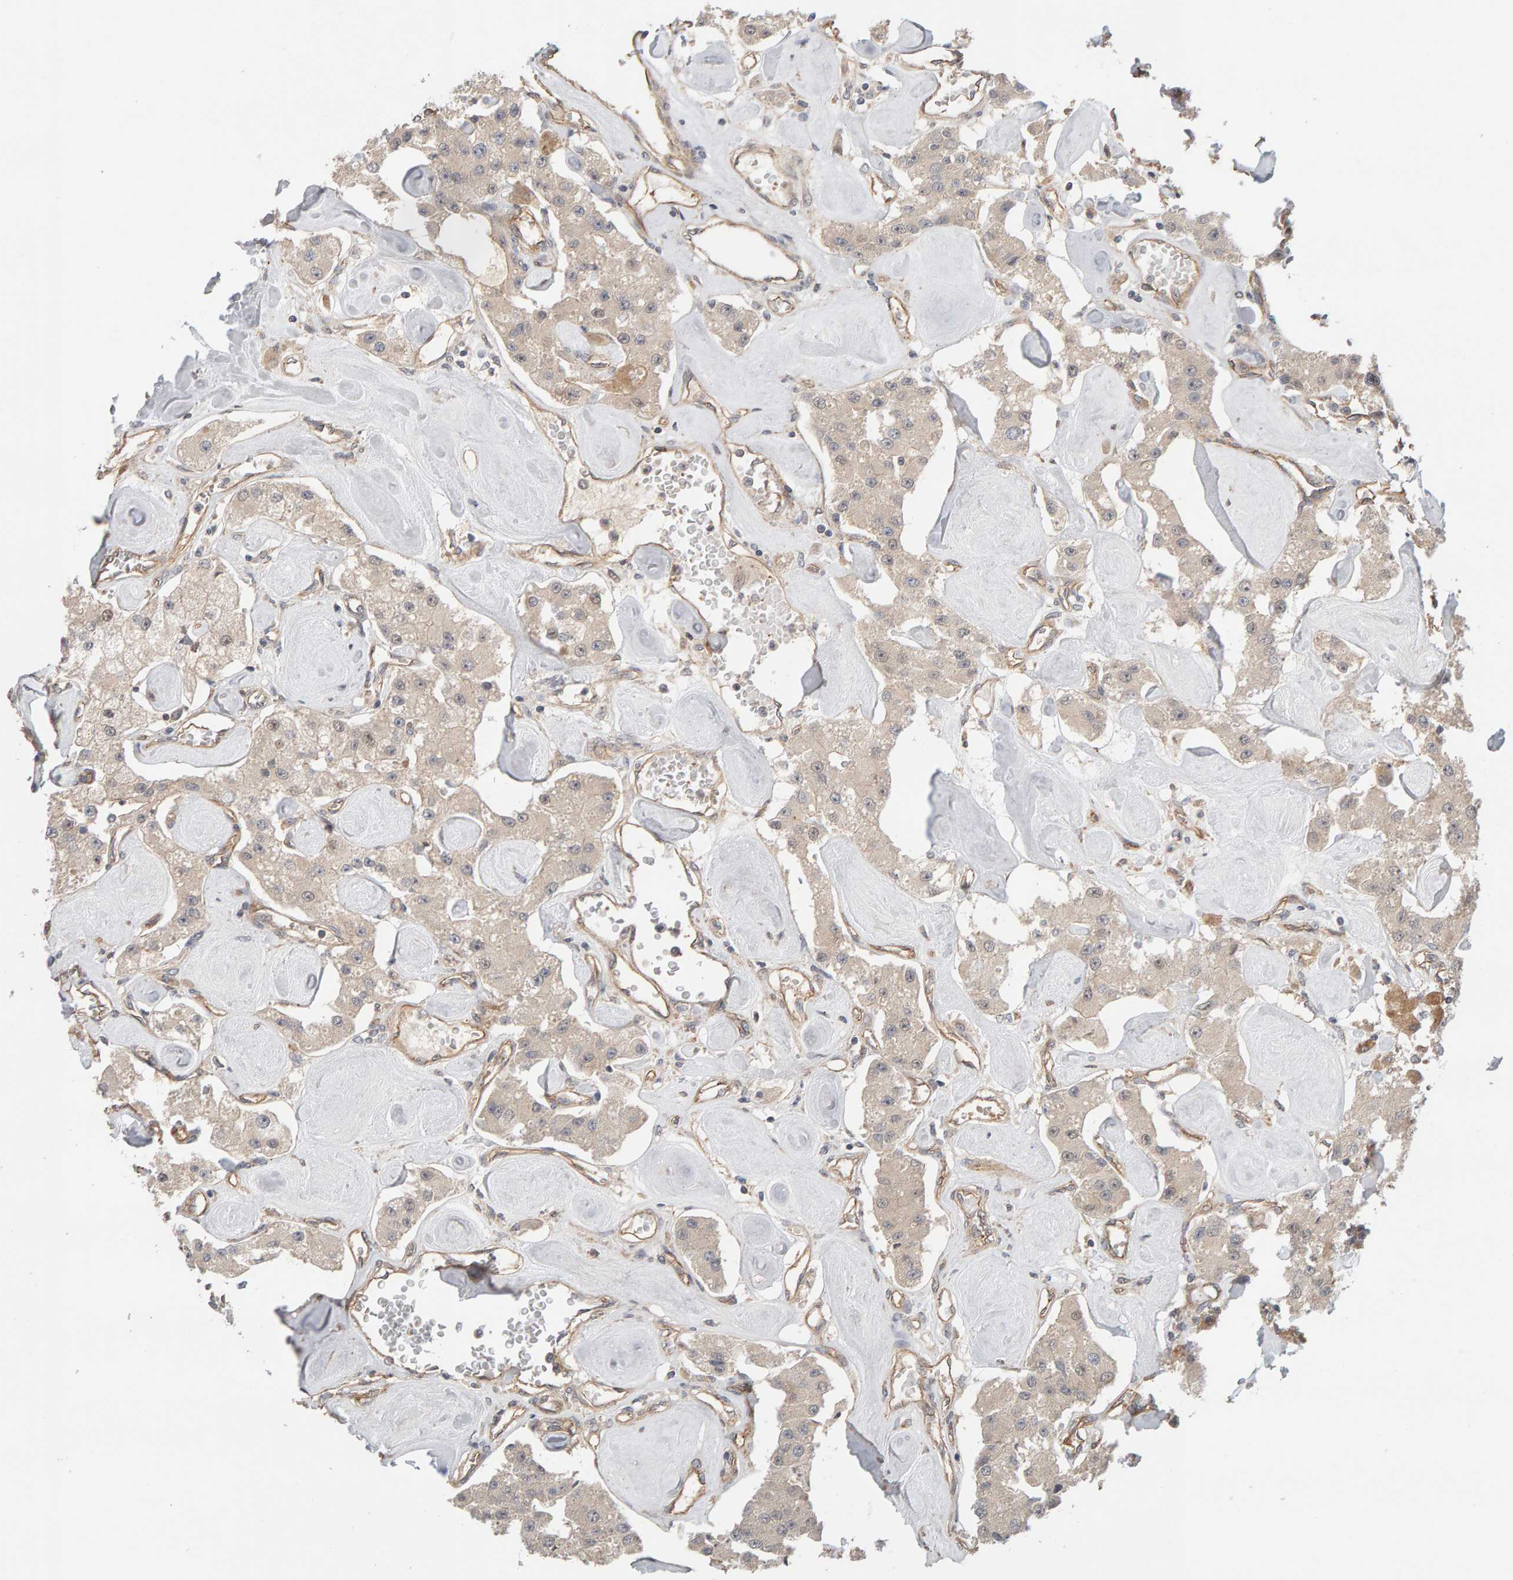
{"staining": {"intensity": "weak", "quantity": ">75%", "location": "cytoplasmic/membranous"}, "tissue": "carcinoid", "cell_type": "Tumor cells", "image_type": "cancer", "snomed": [{"axis": "morphology", "description": "Carcinoid, malignant, NOS"}, {"axis": "topography", "description": "Pancreas"}], "caption": "Weak cytoplasmic/membranous protein staining is present in about >75% of tumor cells in carcinoid. The protein of interest is stained brown, and the nuclei are stained in blue (DAB IHC with brightfield microscopy, high magnification).", "gene": "PPP1R16A", "patient": {"sex": "male", "age": 41}}